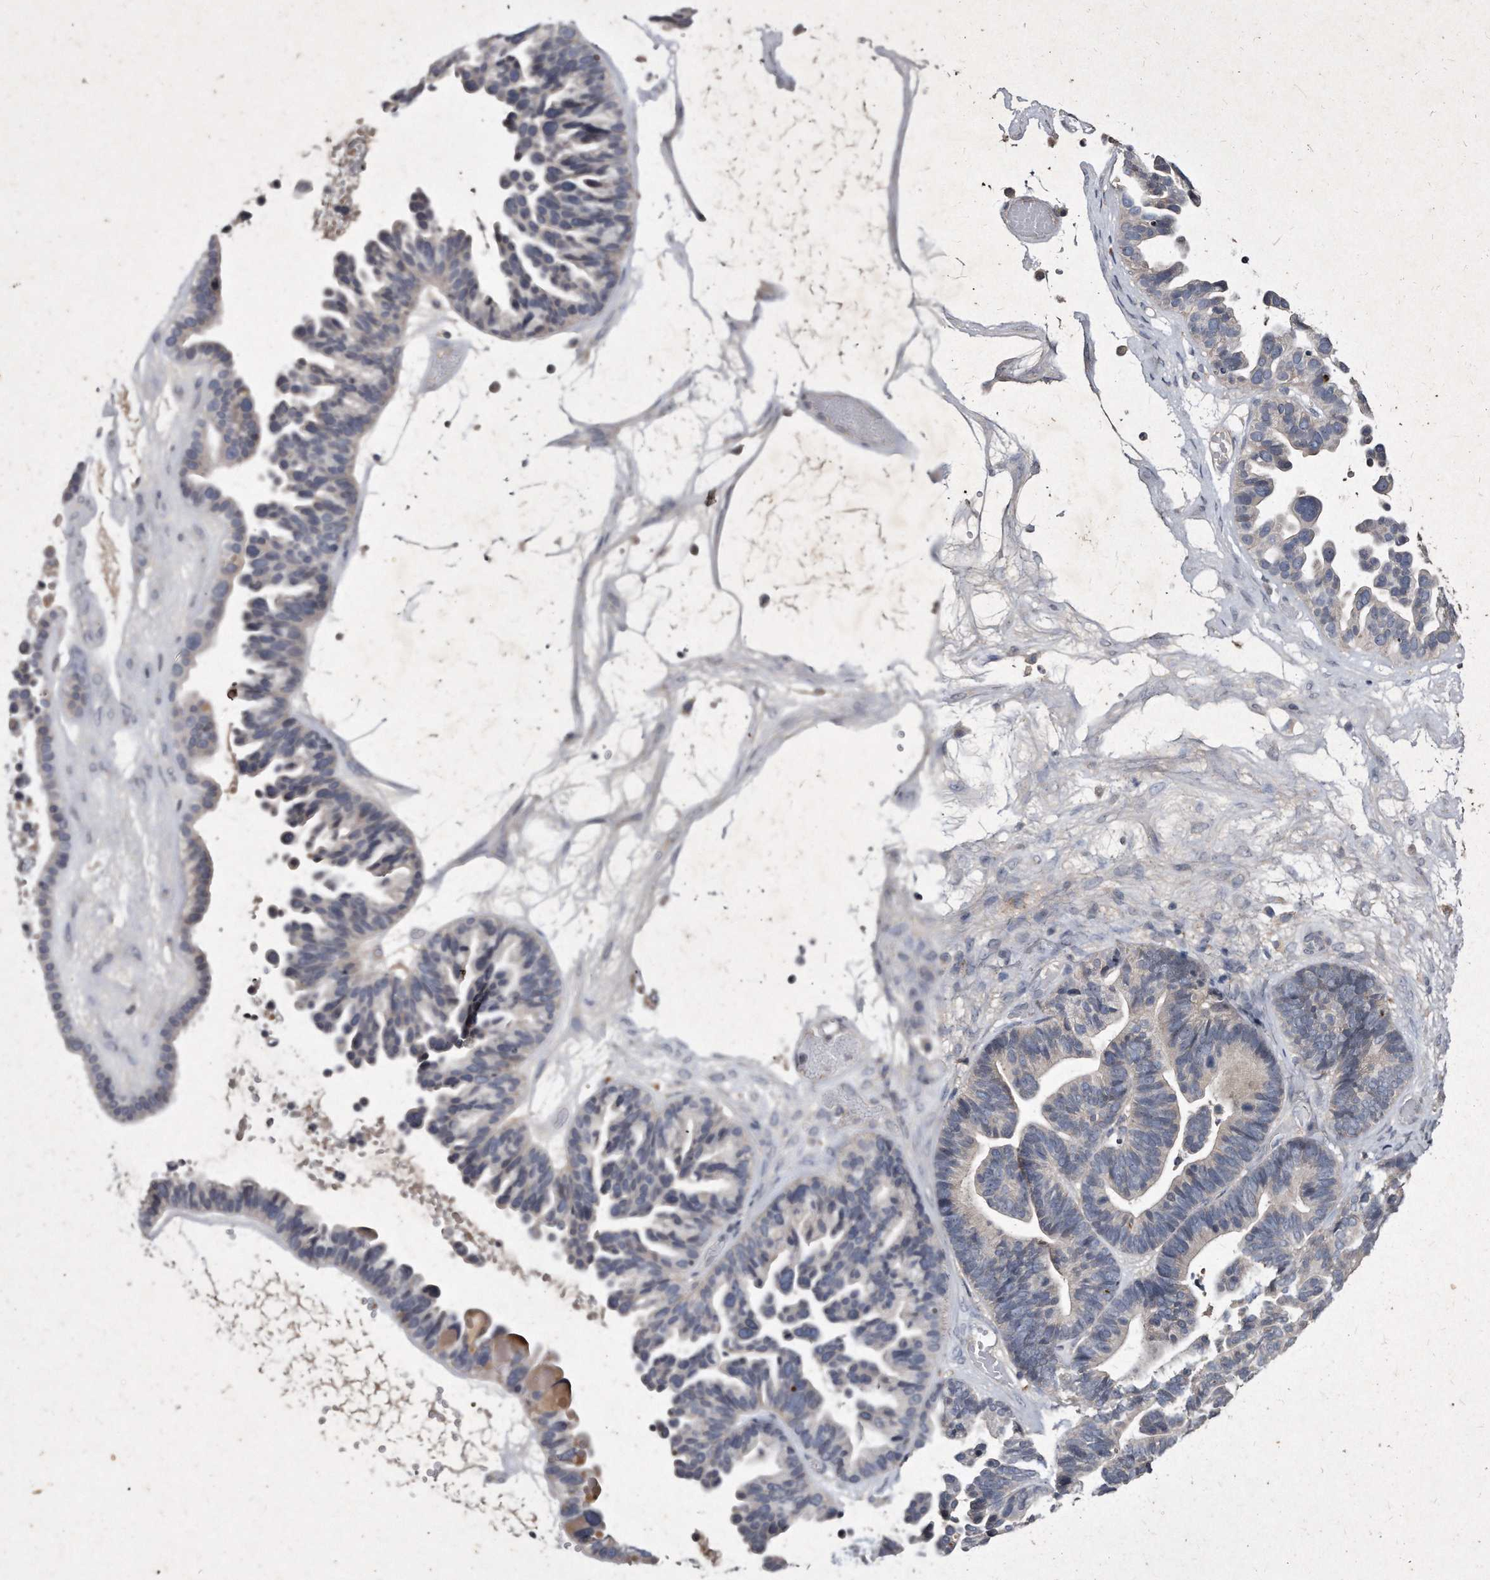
{"staining": {"intensity": "negative", "quantity": "none", "location": "none"}, "tissue": "ovarian cancer", "cell_type": "Tumor cells", "image_type": "cancer", "snomed": [{"axis": "morphology", "description": "Cystadenocarcinoma, serous, NOS"}, {"axis": "topography", "description": "Ovary"}], "caption": "Immunohistochemical staining of human serous cystadenocarcinoma (ovarian) reveals no significant staining in tumor cells.", "gene": "KLHDC3", "patient": {"sex": "female", "age": 56}}